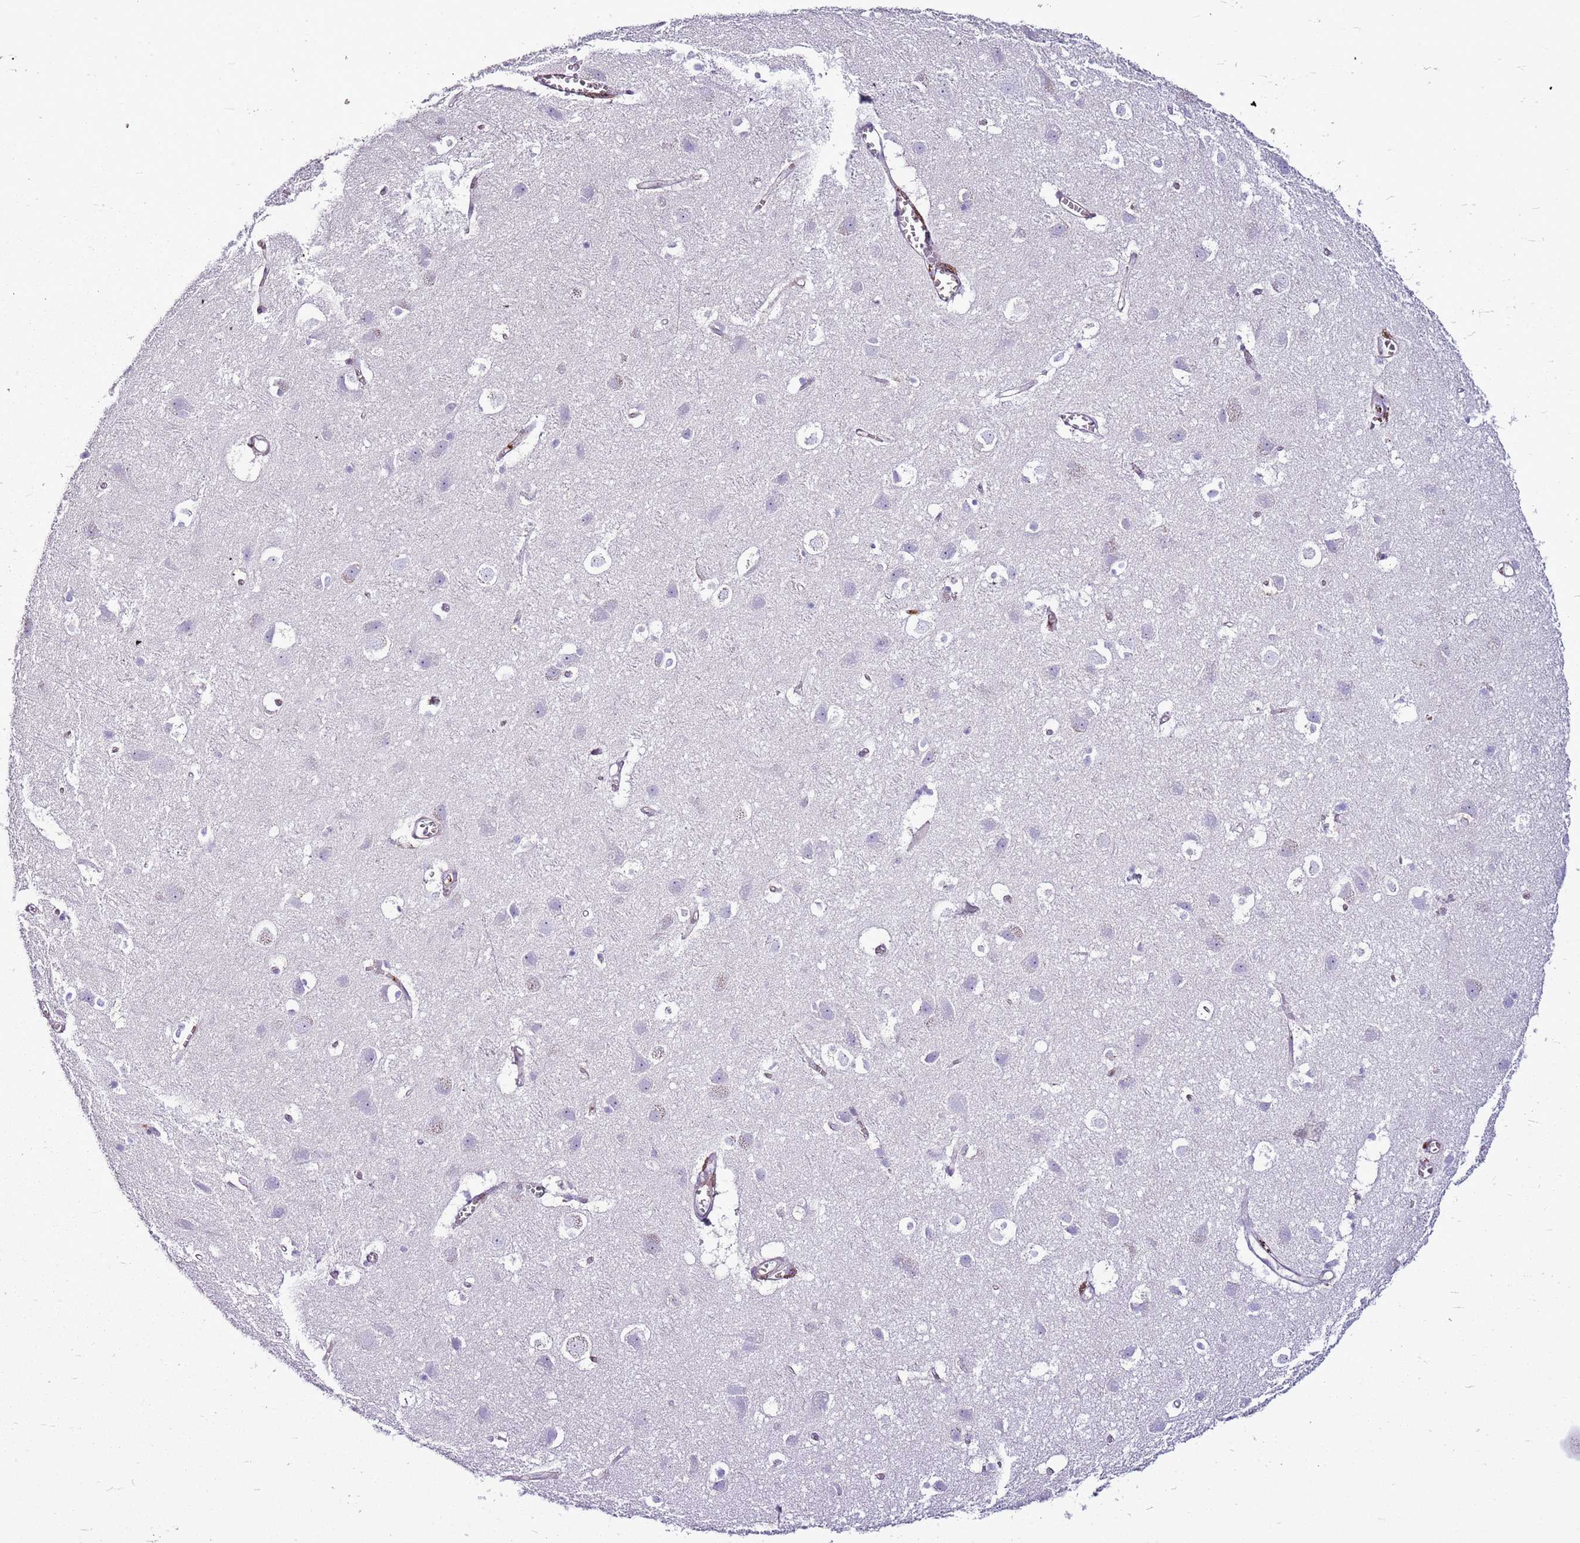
{"staining": {"intensity": "weak", "quantity": "25%-75%", "location": "cytoplasmic/membranous"}, "tissue": "cerebral cortex", "cell_type": "Endothelial cells", "image_type": "normal", "snomed": [{"axis": "morphology", "description": "Normal tissue, NOS"}, {"axis": "topography", "description": "Cerebral cortex"}], "caption": "A brown stain highlights weak cytoplasmic/membranous positivity of a protein in endothelial cells of benign cerebral cortex.", "gene": "CHAC2", "patient": {"sex": "male", "age": 54}}